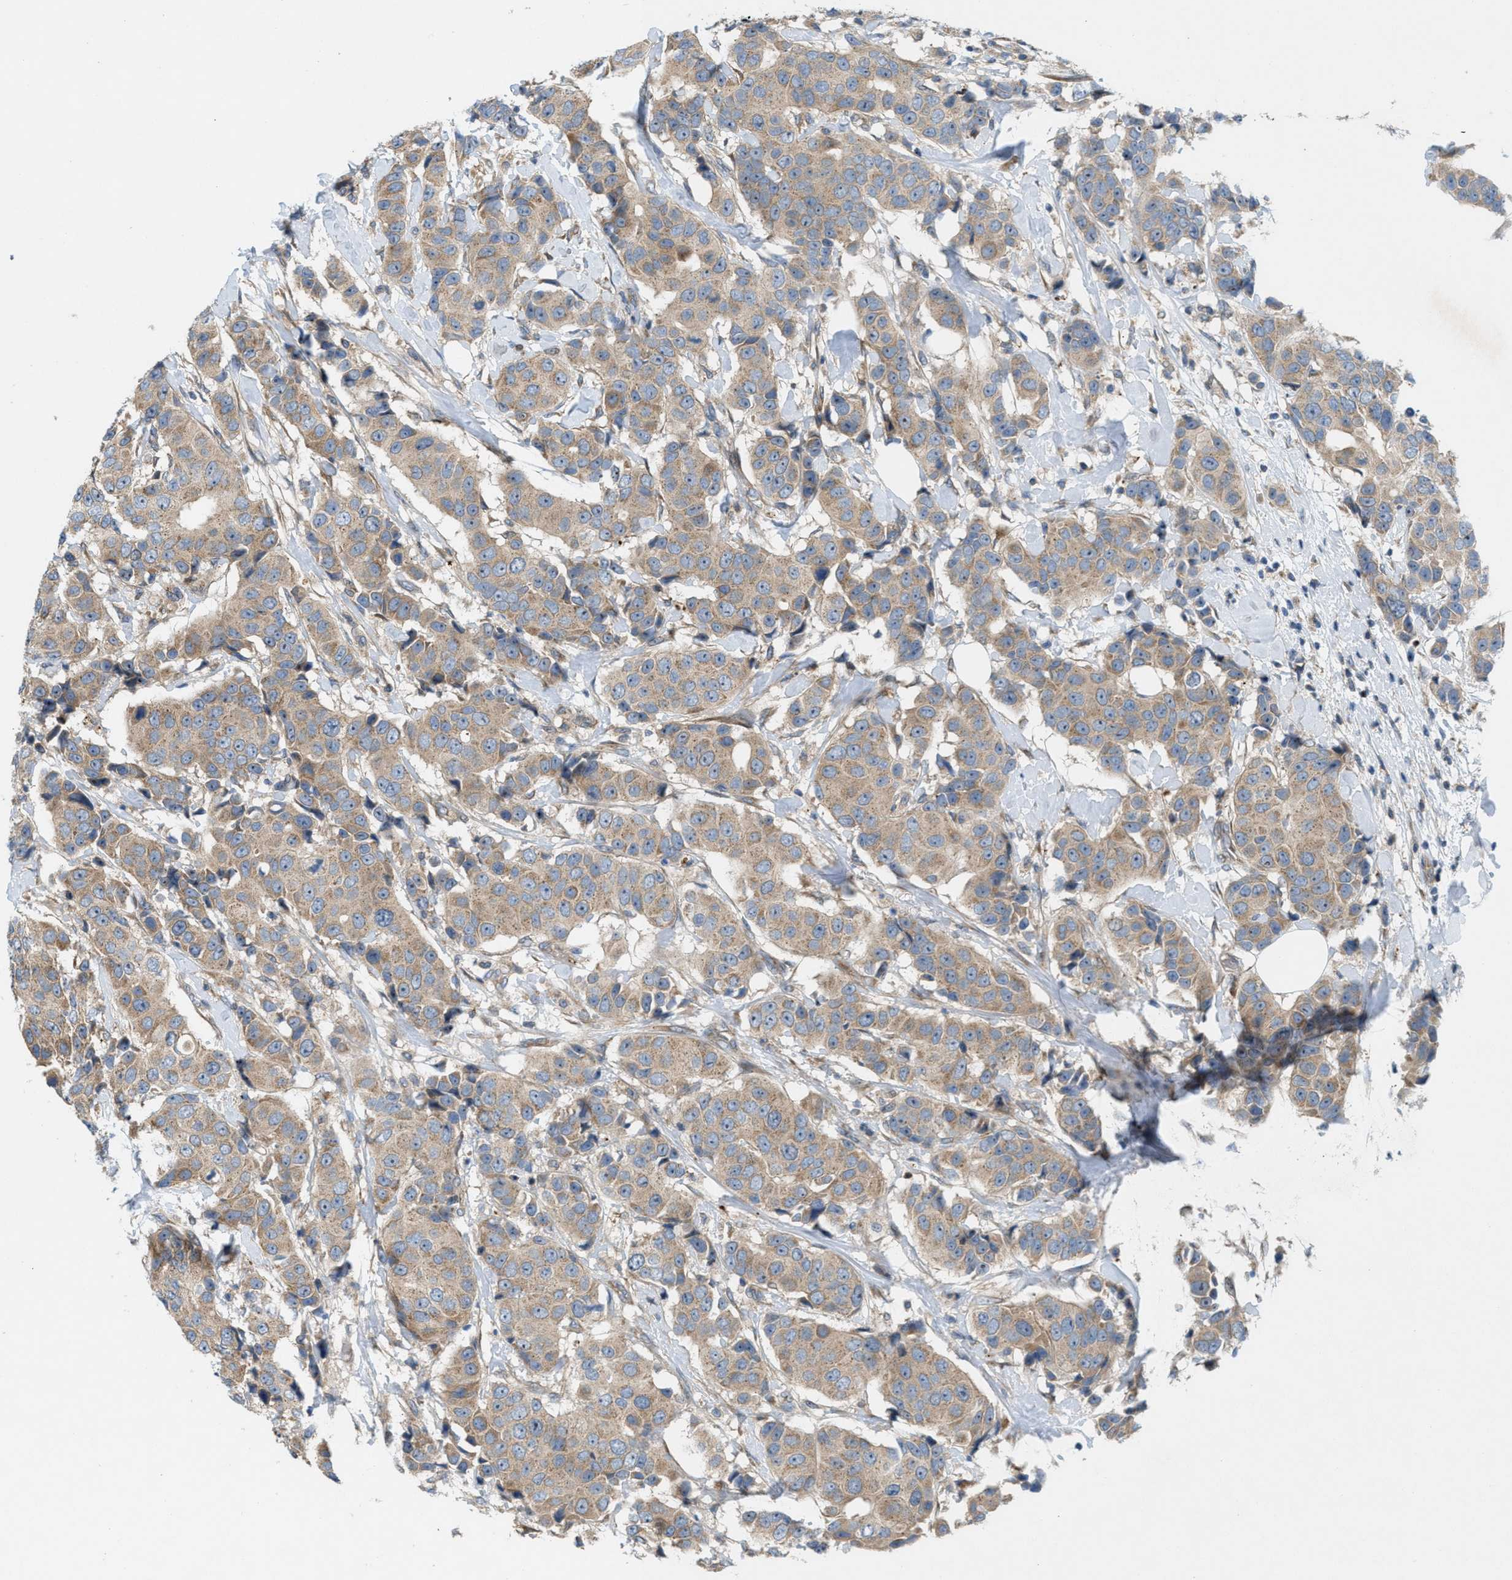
{"staining": {"intensity": "weak", "quantity": ">75%", "location": "cytoplasmic/membranous"}, "tissue": "breast cancer", "cell_type": "Tumor cells", "image_type": "cancer", "snomed": [{"axis": "morphology", "description": "Normal tissue, NOS"}, {"axis": "morphology", "description": "Duct carcinoma"}, {"axis": "topography", "description": "Breast"}], "caption": "Immunohistochemistry (IHC) micrograph of breast cancer (intraductal carcinoma) stained for a protein (brown), which exhibits low levels of weak cytoplasmic/membranous expression in approximately >75% of tumor cells.", "gene": "CYB5D1", "patient": {"sex": "female", "age": 39}}